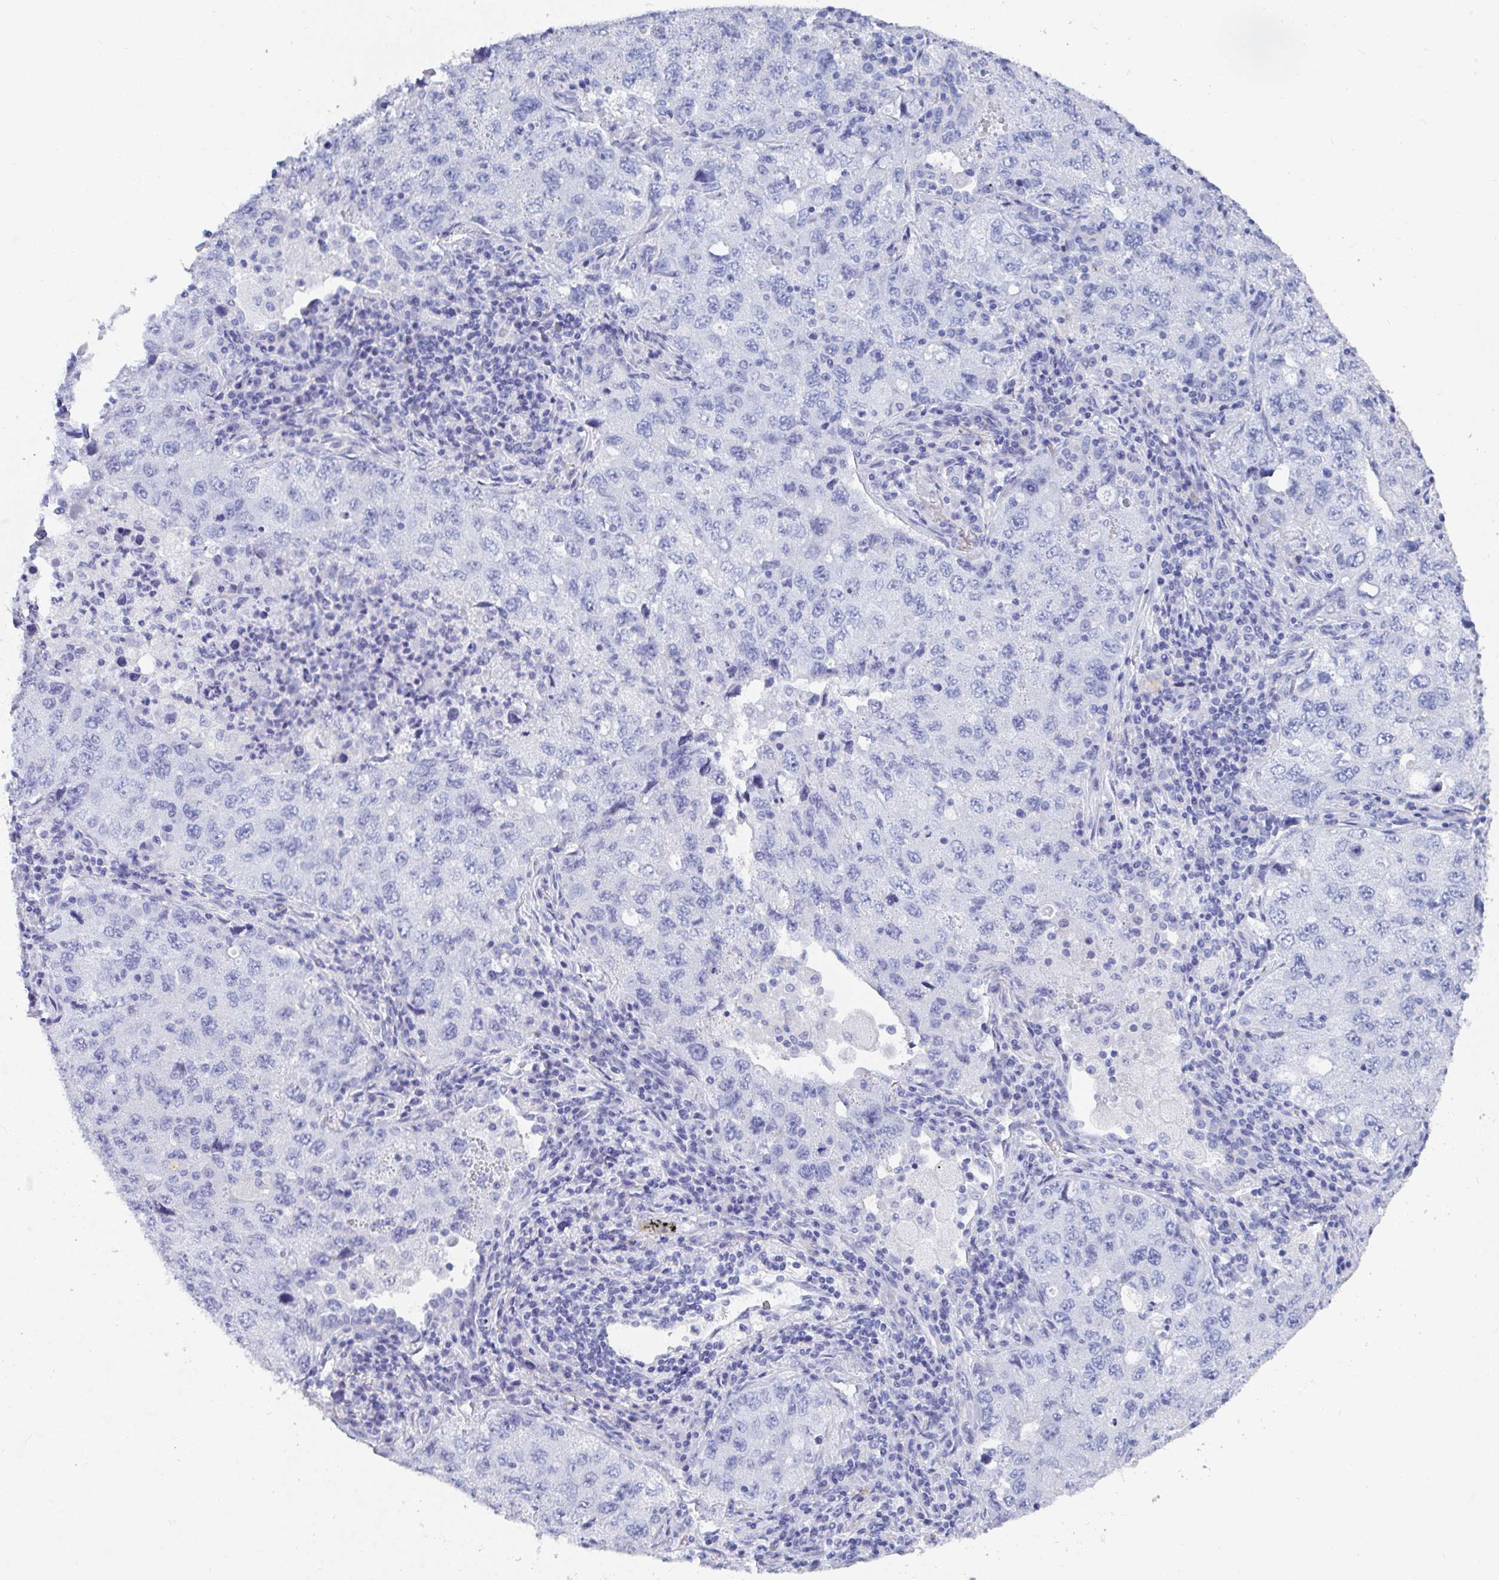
{"staining": {"intensity": "negative", "quantity": "none", "location": "none"}, "tissue": "lung cancer", "cell_type": "Tumor cells", "image_type": "cancer", "snomed": [{"axis": "morphology", "description": "Adenocarcinoma, NOS"}, {"axis": "topography", "description": "Lung"}], "caption": "This is an immunohistochemistry (IHC) photomicrograph of lung adenocarcinoma. There is no staining in tumor cells.", "gene": "GRIA1", "patient": {"sex": "female", "age": 57}}